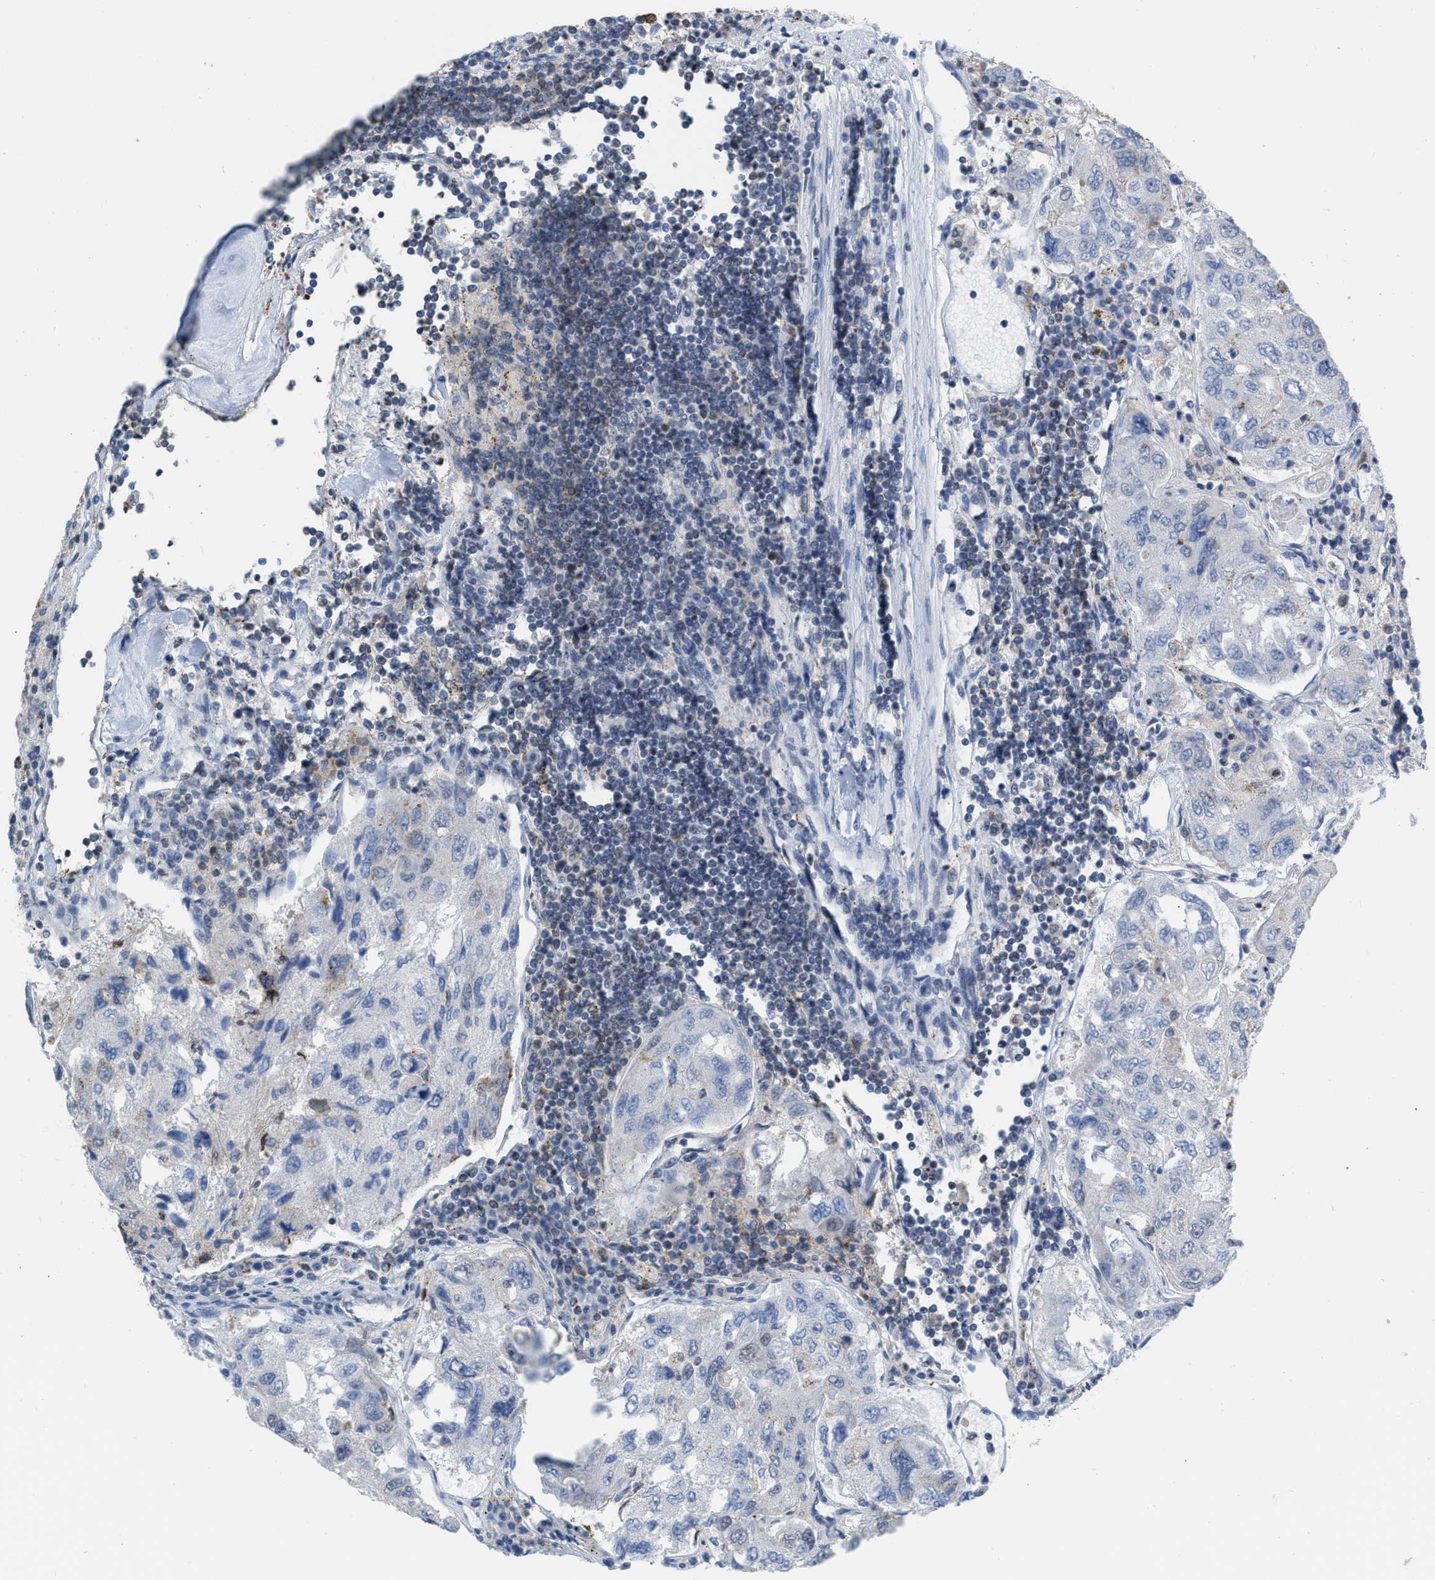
{"staining": {"intensity": "negative", "quantity": "none", "location": "none"}, "tissue": "urothelial cancer", "cell_type": "Tumor cells", "image_type": "cancer", "snomed": [{"axis": "morphology", "description": "Urothelial carcinoma, High grade"}, {"axis": "topography", "description": "Lymph node"}, {"axis": "topography", "description": "Urinary bladder"}], "caption": "IHC of high-grade urothelial carcinoma demonstrates no positivity in tumor cells.", "gene": "BAIAP2L1", "patient": {"sex": "male", "age": 51}}